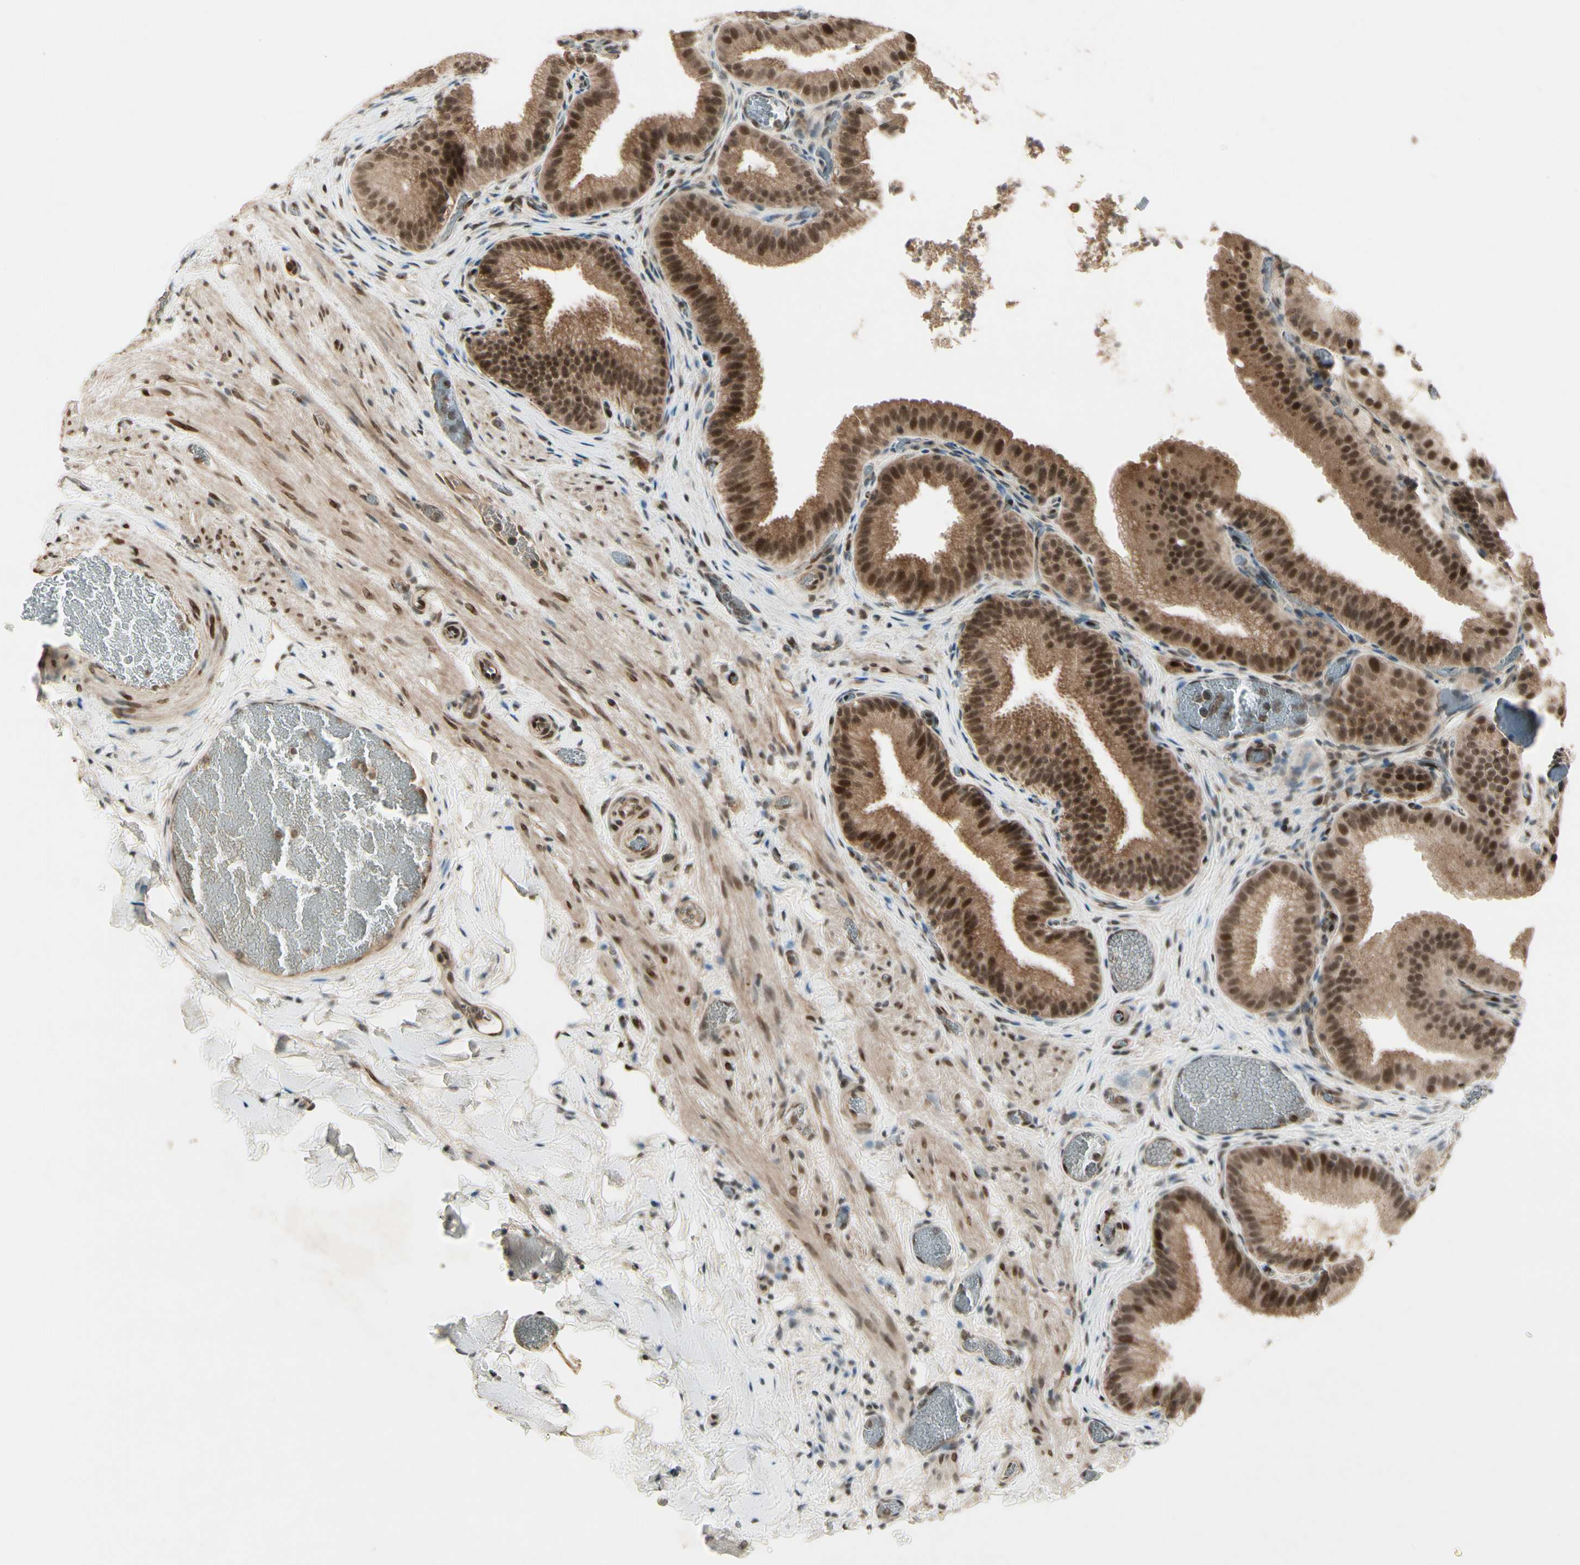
{"staining": {"intensity": "strong", "quantity": ">75%", "location": "cytoplasmic/membranous,nuclear"}, "tissue": "gallbladder", "cell_type": "Glandular cells", "image_type": "normal", "snomed": [{"axis": "morphology", "description": "Normal tissue, NOS"}, {"axis": "topography", "description": "Gallbladder"}], "caption": "Brown immunohistochemical staining in unremarkable human gallbladder shows strong cytoplasmic/membranous,nuclear expression in approximately >75% of glandular cells.", "gene": "CDK11A", "patient": {"sex": "male", "age": 54}}